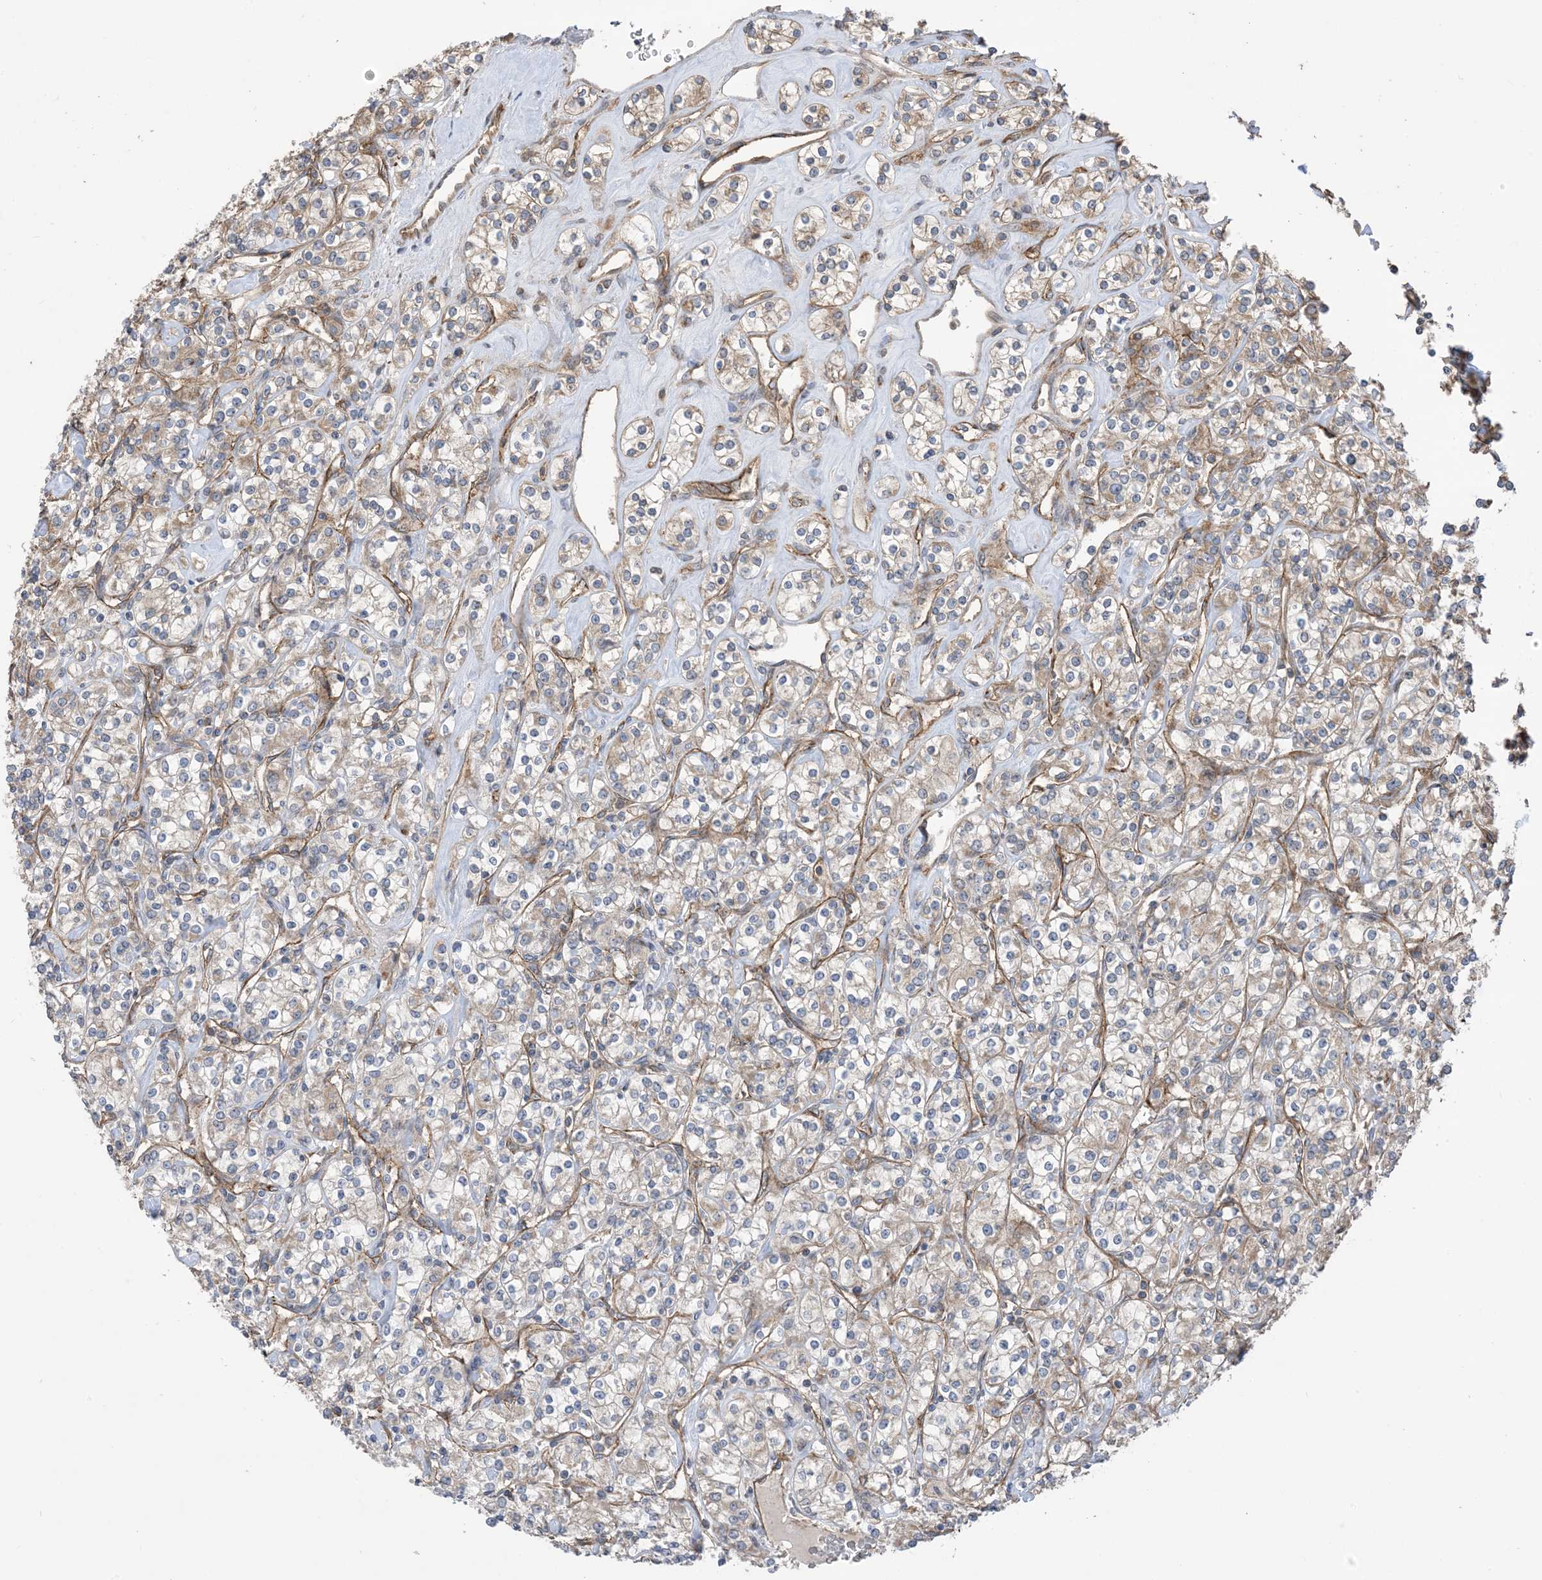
{"staining": {"intensity": "weak", "quantity": "<25%", "location": "cytoplasmic/membranous"}, "tissue": "renal cancer", "cell_type": "Tumor cells", "image_type": "cancer", "snomed": [{"axis": "morphology", "description": "Adenocarcinoma, NOS"}, {"axis": "topography", "description": "Kidney"}], "caption": "A high-resolution histopathology image shows IHC staining of adenocarcinoma (renal), which demonstrates no significant expression in tumor cells.", "gene": "CLEC16A", "patient": {"sex": "male", "age": 77}}